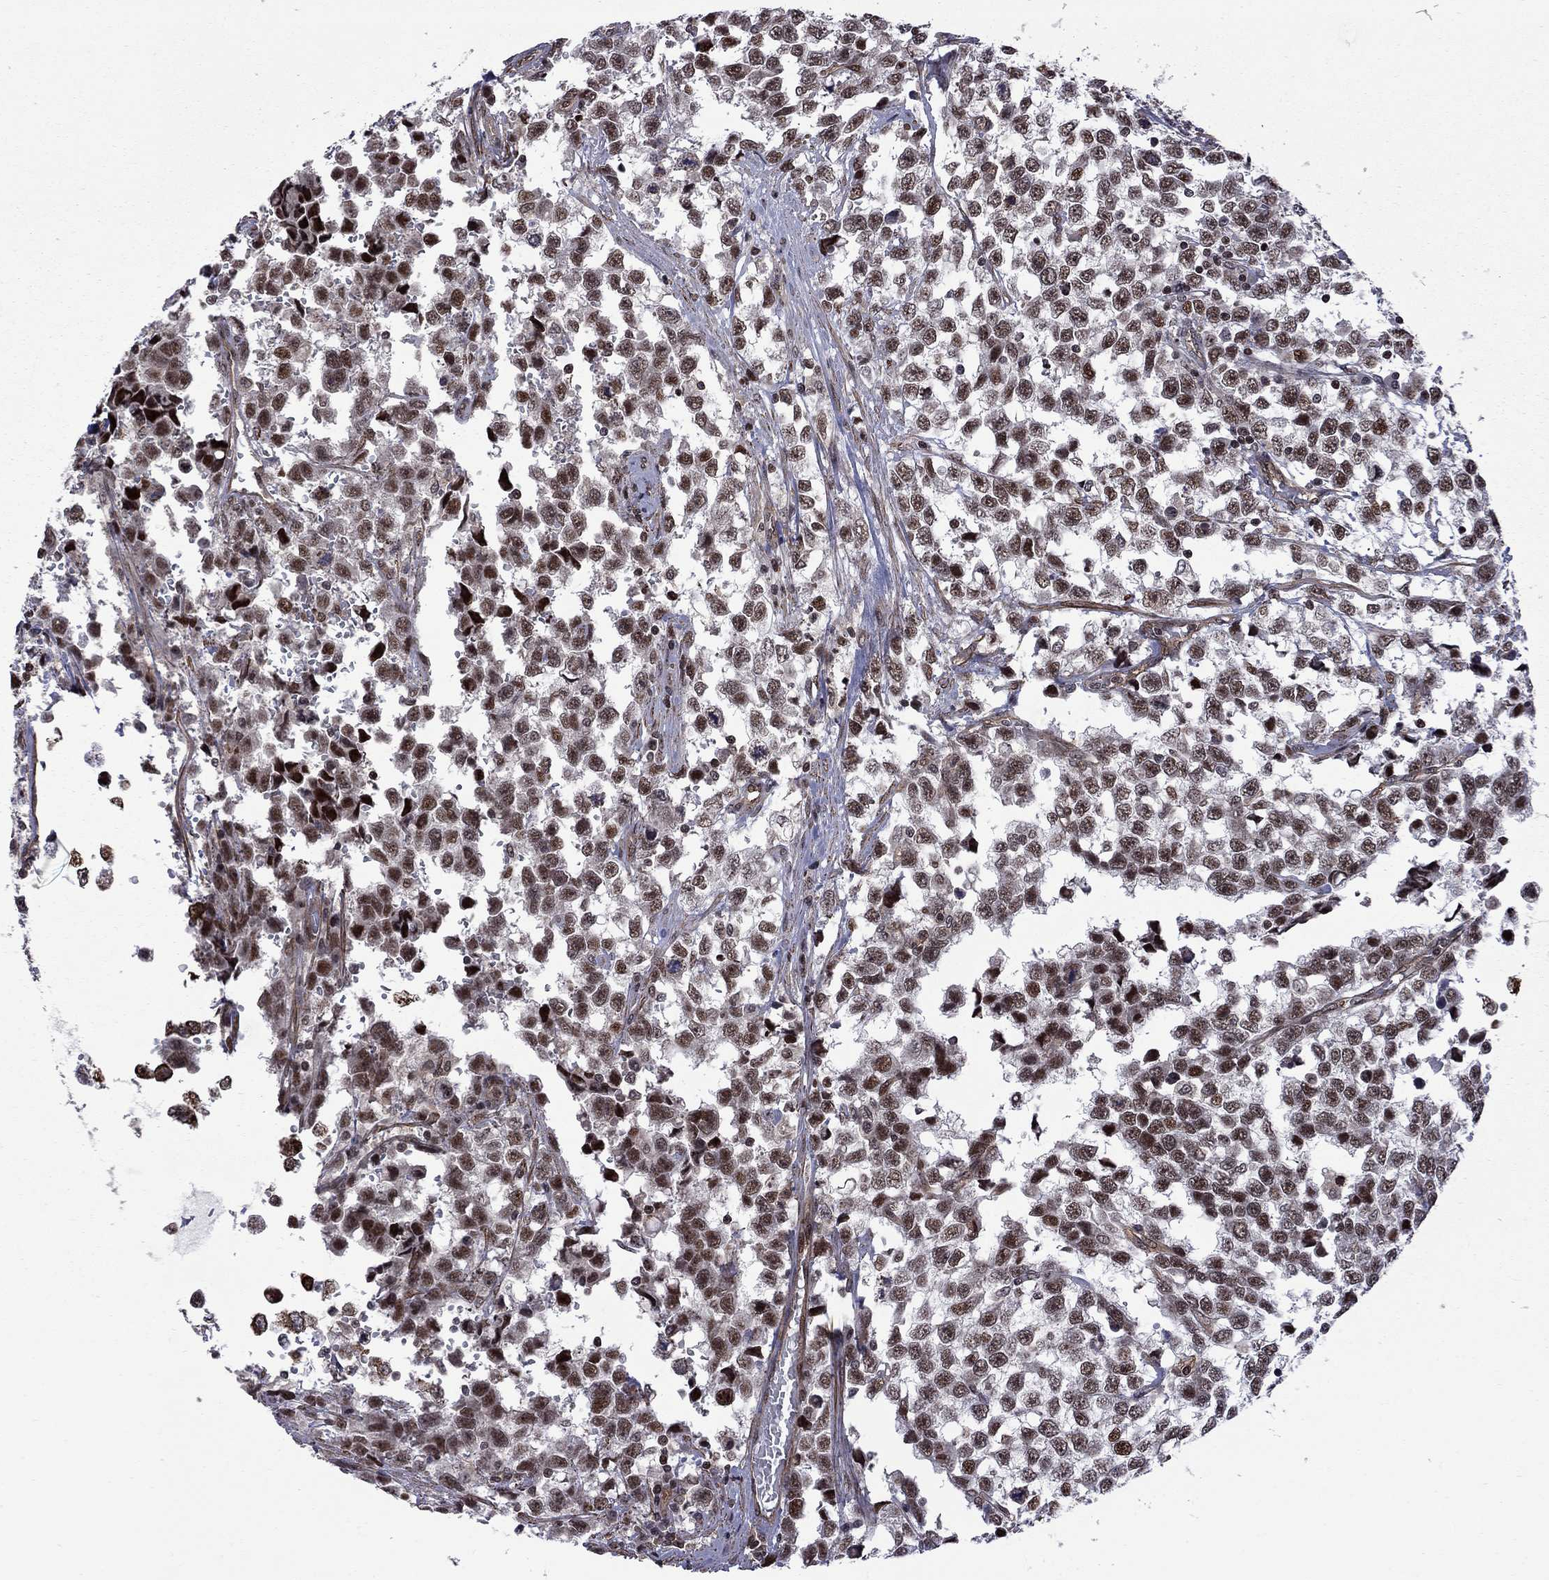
{"staining": {"intensity": "strong", "quantity": ">75%", "location": "nuclear"}, "tissue": "testis cancer", "cell_type": "Tumor cells", "image_type": "cancer", "snomed": [{"axis": "morphology", "description": "Seminoma, NOS"}, {"axis": "topography", "description": "Testis"}], "caption": "IHC micrograph of neoplastic tissue: human testis seminoma stained using immunohistochemistry reveals high levels of strong protein expression localized specifically in the nuclear of tumor cells, appearing as a nuclear brown color.", "gene": "BRF1", "patient": {"sex": "male", "age": 34}}